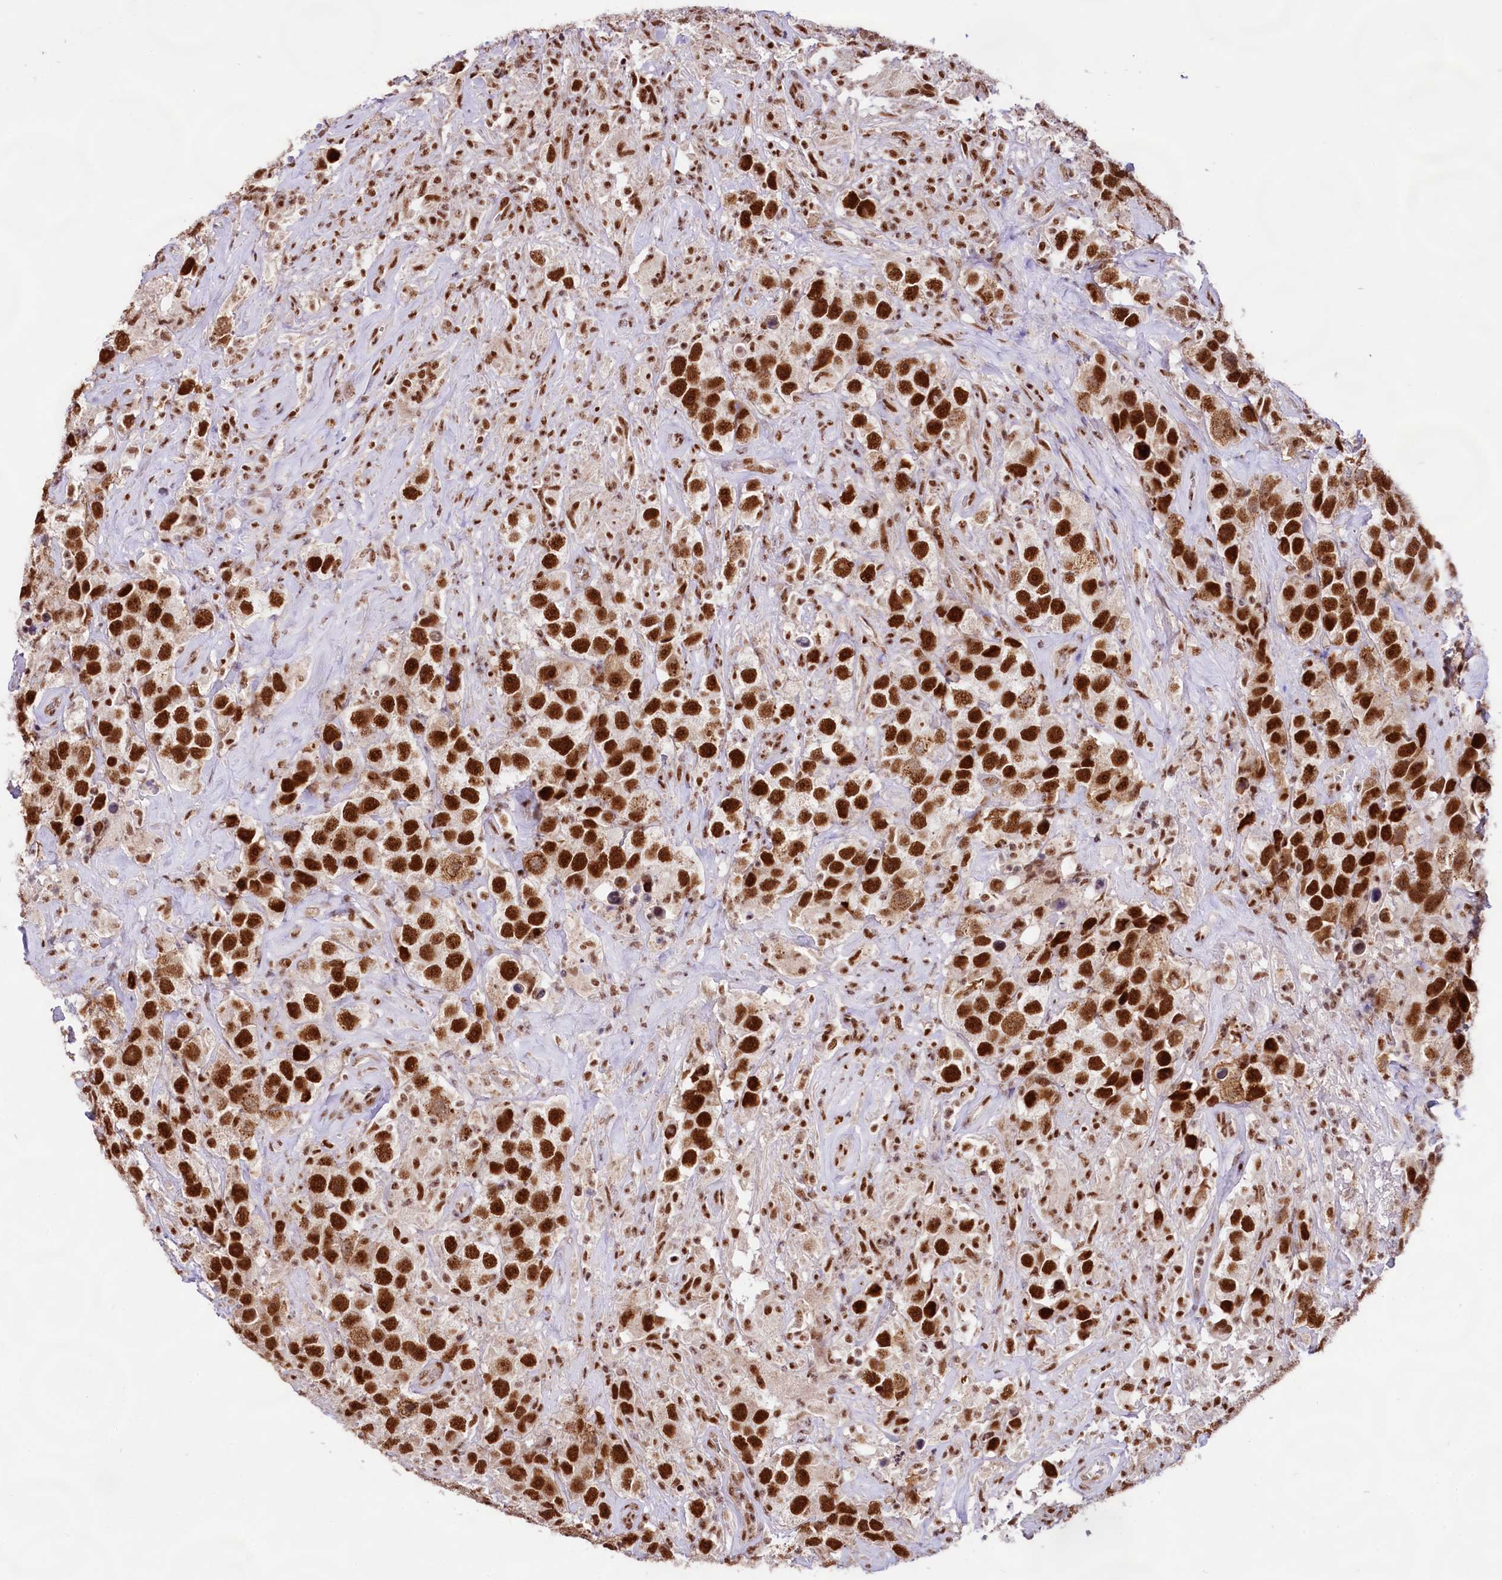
{"staining": {"intensity": "strong", "quantity": ">75%", "location": "nuclear"}, "tissue": "testis cancer", "cell_type": "Tumor cells", "image_type": "cancer", "snomed": [{"axis": "morphology", "description": "Seminoma, NOS"}, {"axis": "topography", "description": "Testis"}], "caption": "Testis cancer stained with immunohistochemistry (IHC) demonstrates strong nuclear positivity in about >75% of tumor cells.", "gene": "HIRA", "patient": {"sex": "male", "age": 49}}